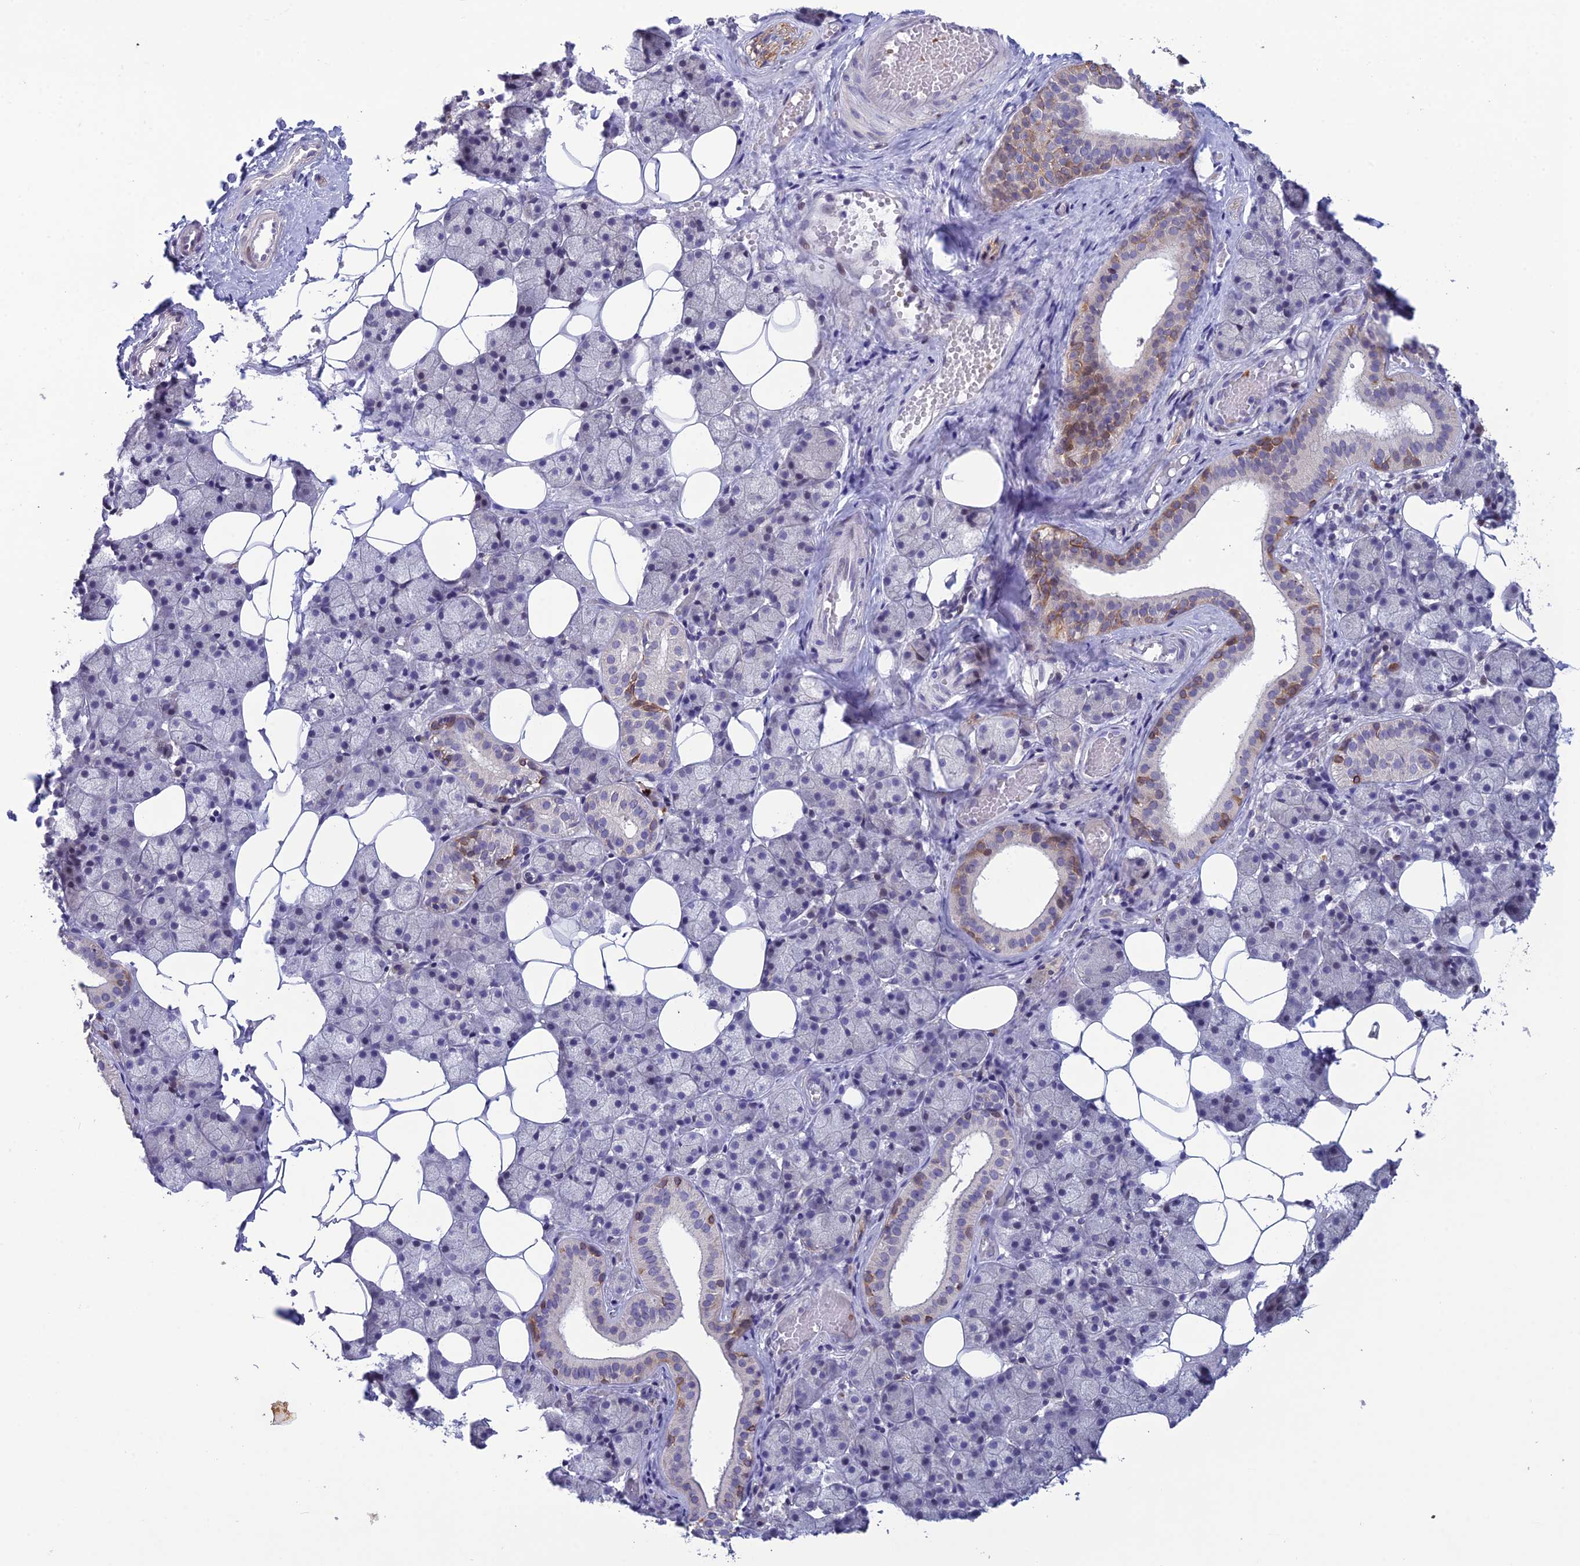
{"staining": {"intensity": "moderate", "quantity": "<25%", "location": "cytoplasmic/membranous"}, "tissue": "salivary gland", "cell_type": "Glandular cells", "image_type": "normal", "snomed": [{"axis": "morphology", "description": "Normal tissue, NOS"}, {"axis": "topography", "description": "Salivary gland"}], "caption": "A low amount of moderate cytoplasmic/membranous expression is seen in approximately <25% of glandular cells in benign salivary gland. Nuclei are stained in blue.", "gene": "TMEM134", "patient": {"sex": "female", "age": 33}}